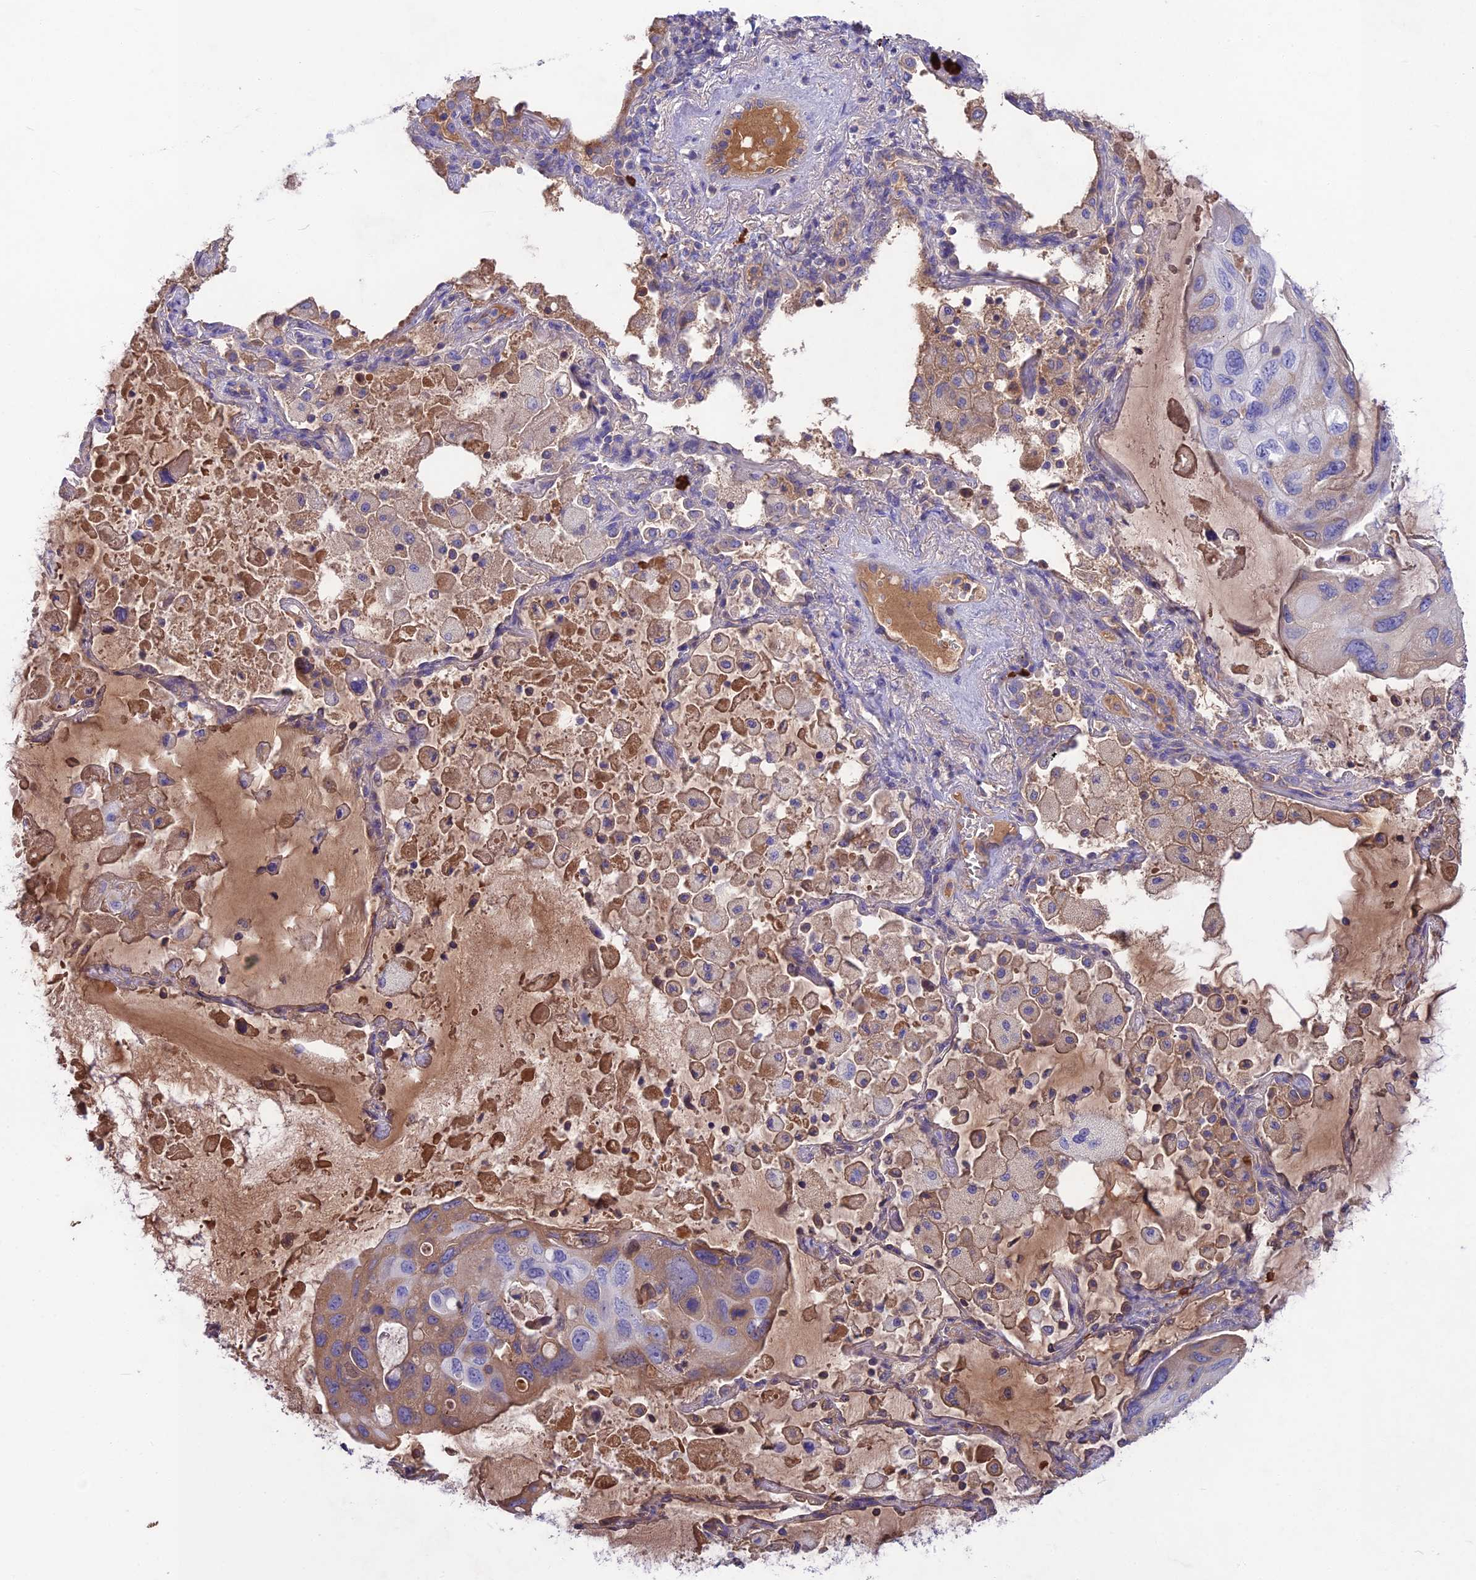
{"staining": {"intensity": "weak", "quantity": "25%-75%", "location": "cytoplasmic/membranous"}, "tissue": "lung cancer", "cell_type": "Tumor cells", "image_type": "cancer", "snomed": [{"axis": "morphology", "description": "Squamous cell carcinoma, NOS"}, {"axis": "topography", "description": "Lung"}], "caption": "Immunohistochemical staining of human squamous cell carcinoma (lung) reveals weak cytoplasmic/membranous protein expression in about 25%-75% of tumor cells.", "gene": "SNAP91", "patient": {"sex": "female", "age": 73}}